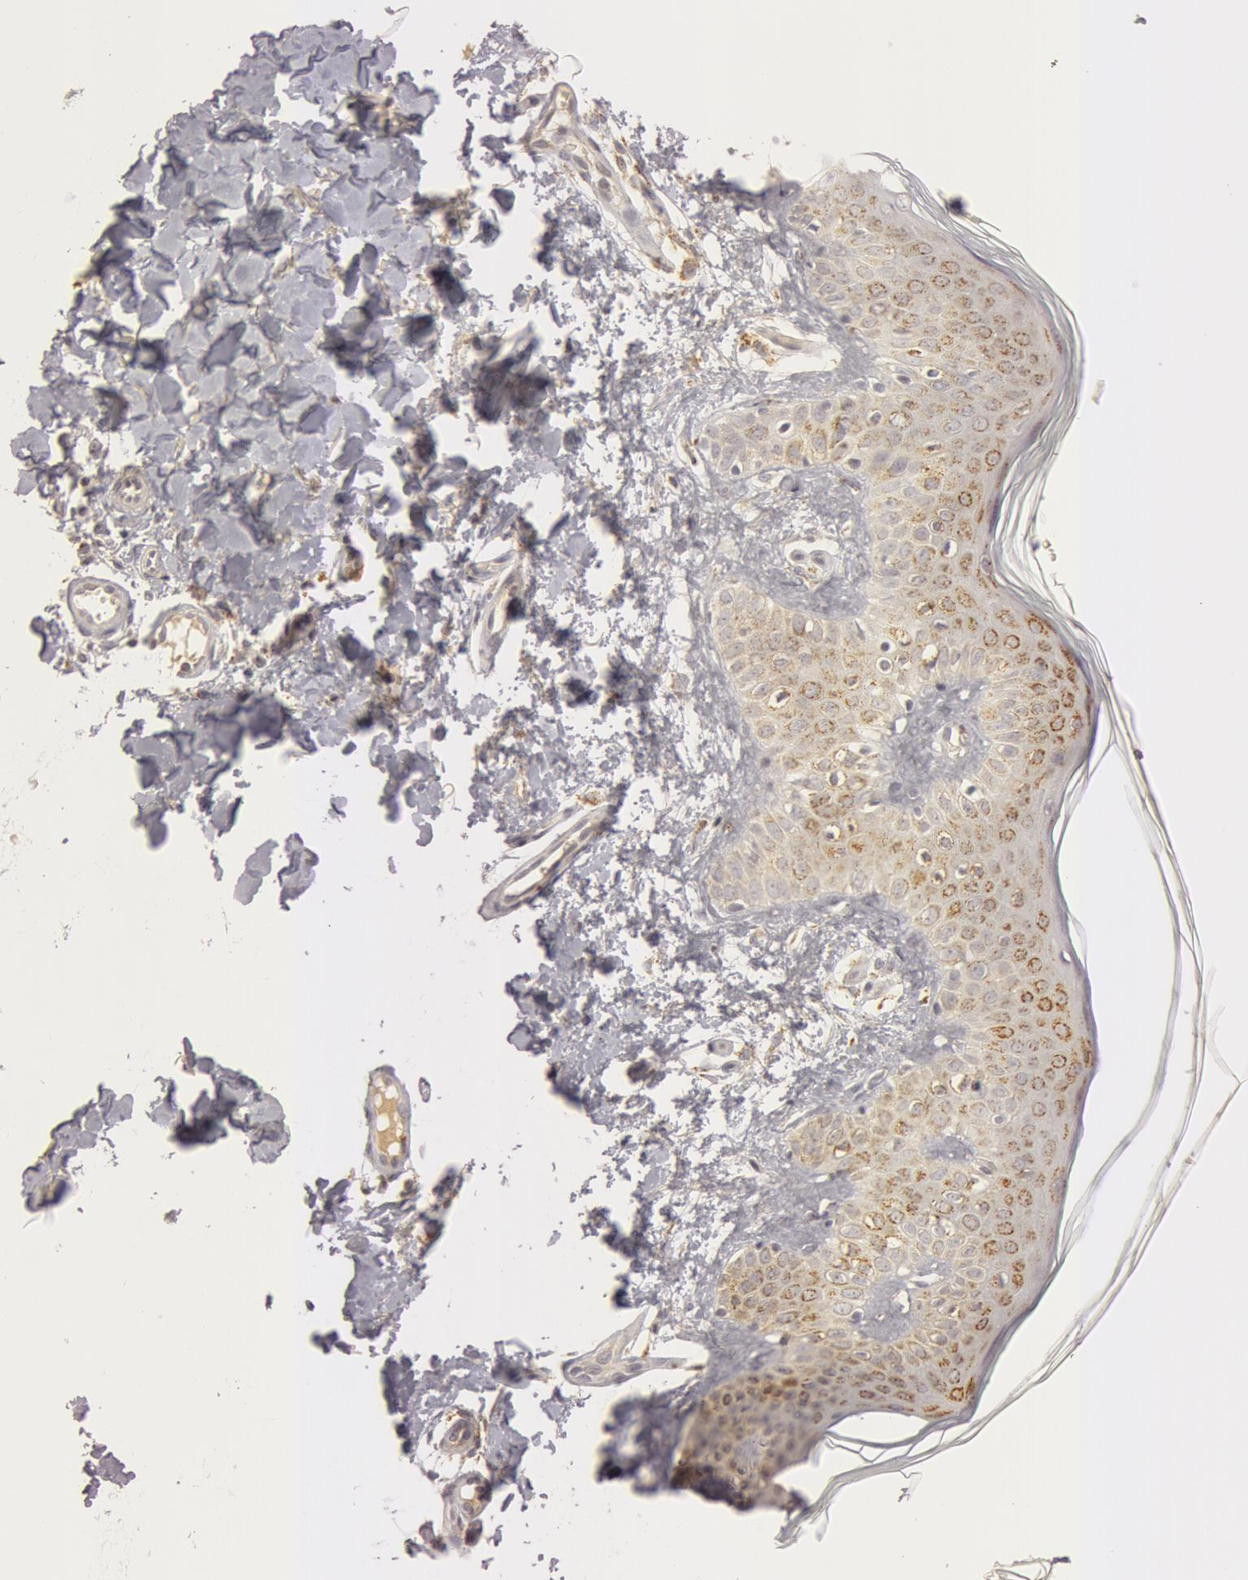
{"staining": {"intensity": "moderate", "quantity": ">75%", "location": "cytoplasmic/membranous"}, "tissue": "skin", "cell_type": "Fibroblasts", "image_type": "normal", "snomed": [{"axis": "morphology", "description": "Normal tissue, NOS"}, {"axis": "topography", "description": "Skin"}], "caption": "Benign skin was stained to show a protein in brown. There is medium levels of moderate cytoplasmic/membranous positivity in about >75% of fibroblasts.", "gene": "C7", "patient": {"sex": "male", "age": 32}}